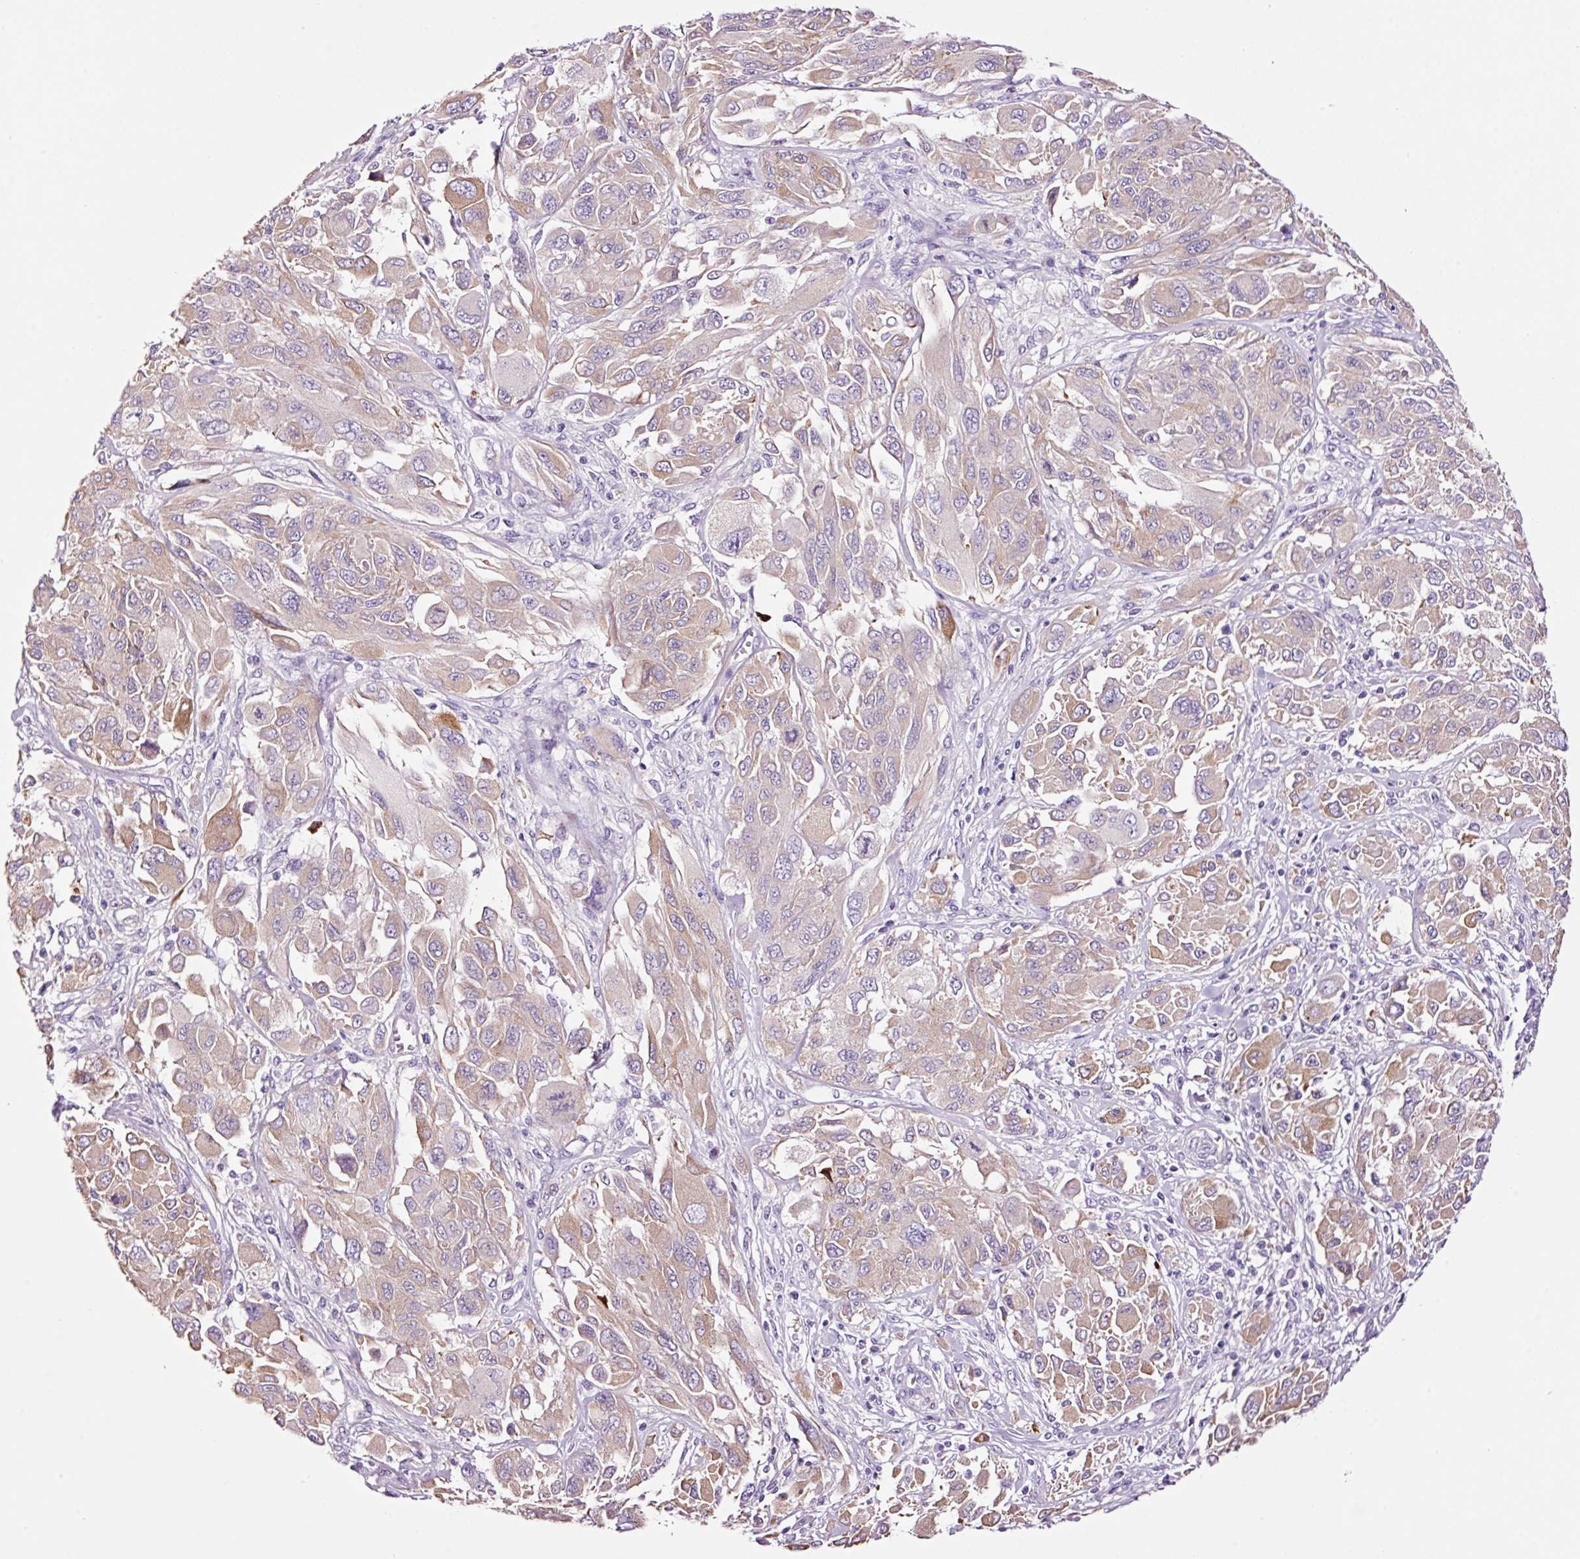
{"staining": {"intensity": "weak", "quantity": ">75%", "location": "cytoplasmic/membranous"}, "tissue": "melanoma", "cell_type": "Tumor cells", "image_type": "cancer", "snomed": [{"axis": "morphology", "description": "Malignant melanoma, NOS"}, {"axis": "topography", "description": "Skin"}], "caption": "Weak cytoplasmic/membranous protein expression is seen in approximately >75% of tumor cells in malignant melanoma.", "gene": "PAM", "patient": {"sex": "female", "age": 91}}